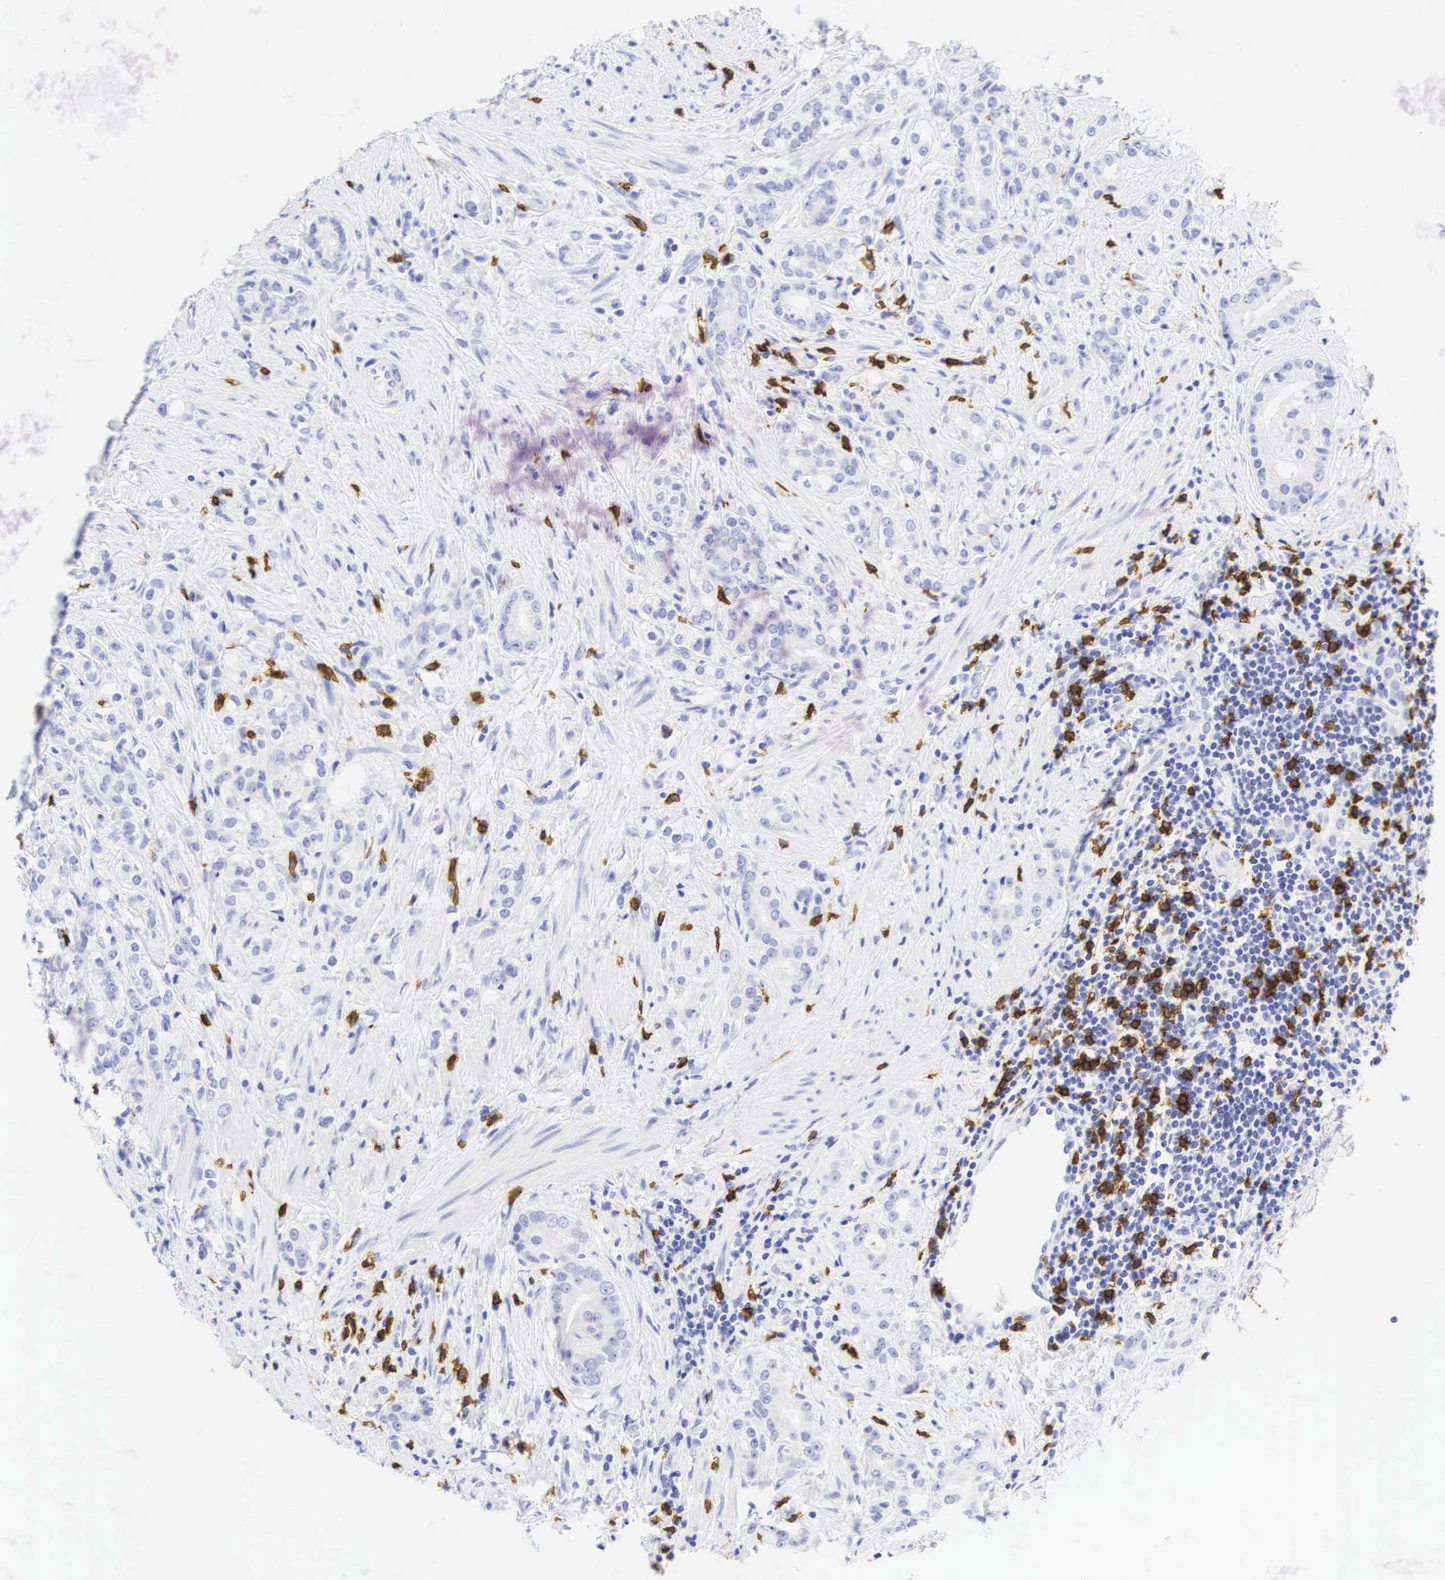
{"staining": {"intensity": "negative", "quantity": "none", "location": "none"}, "tissue": "prostate cancer", "cell_type": "Tumor cells", "image_type": "cancer", "snomed": [{"axis": "morphology", "description": "Adenocarcinoma, Medium grade"}, {"axis": "topography", "description": "Prostate"}], "caption": "Protein analysis of adenocarcinoma (medium-grade) (prostate) reveals no significant staining in tumor cells.", "gene": "CD8A", "patient": {"sex": "male", "age": 59}}